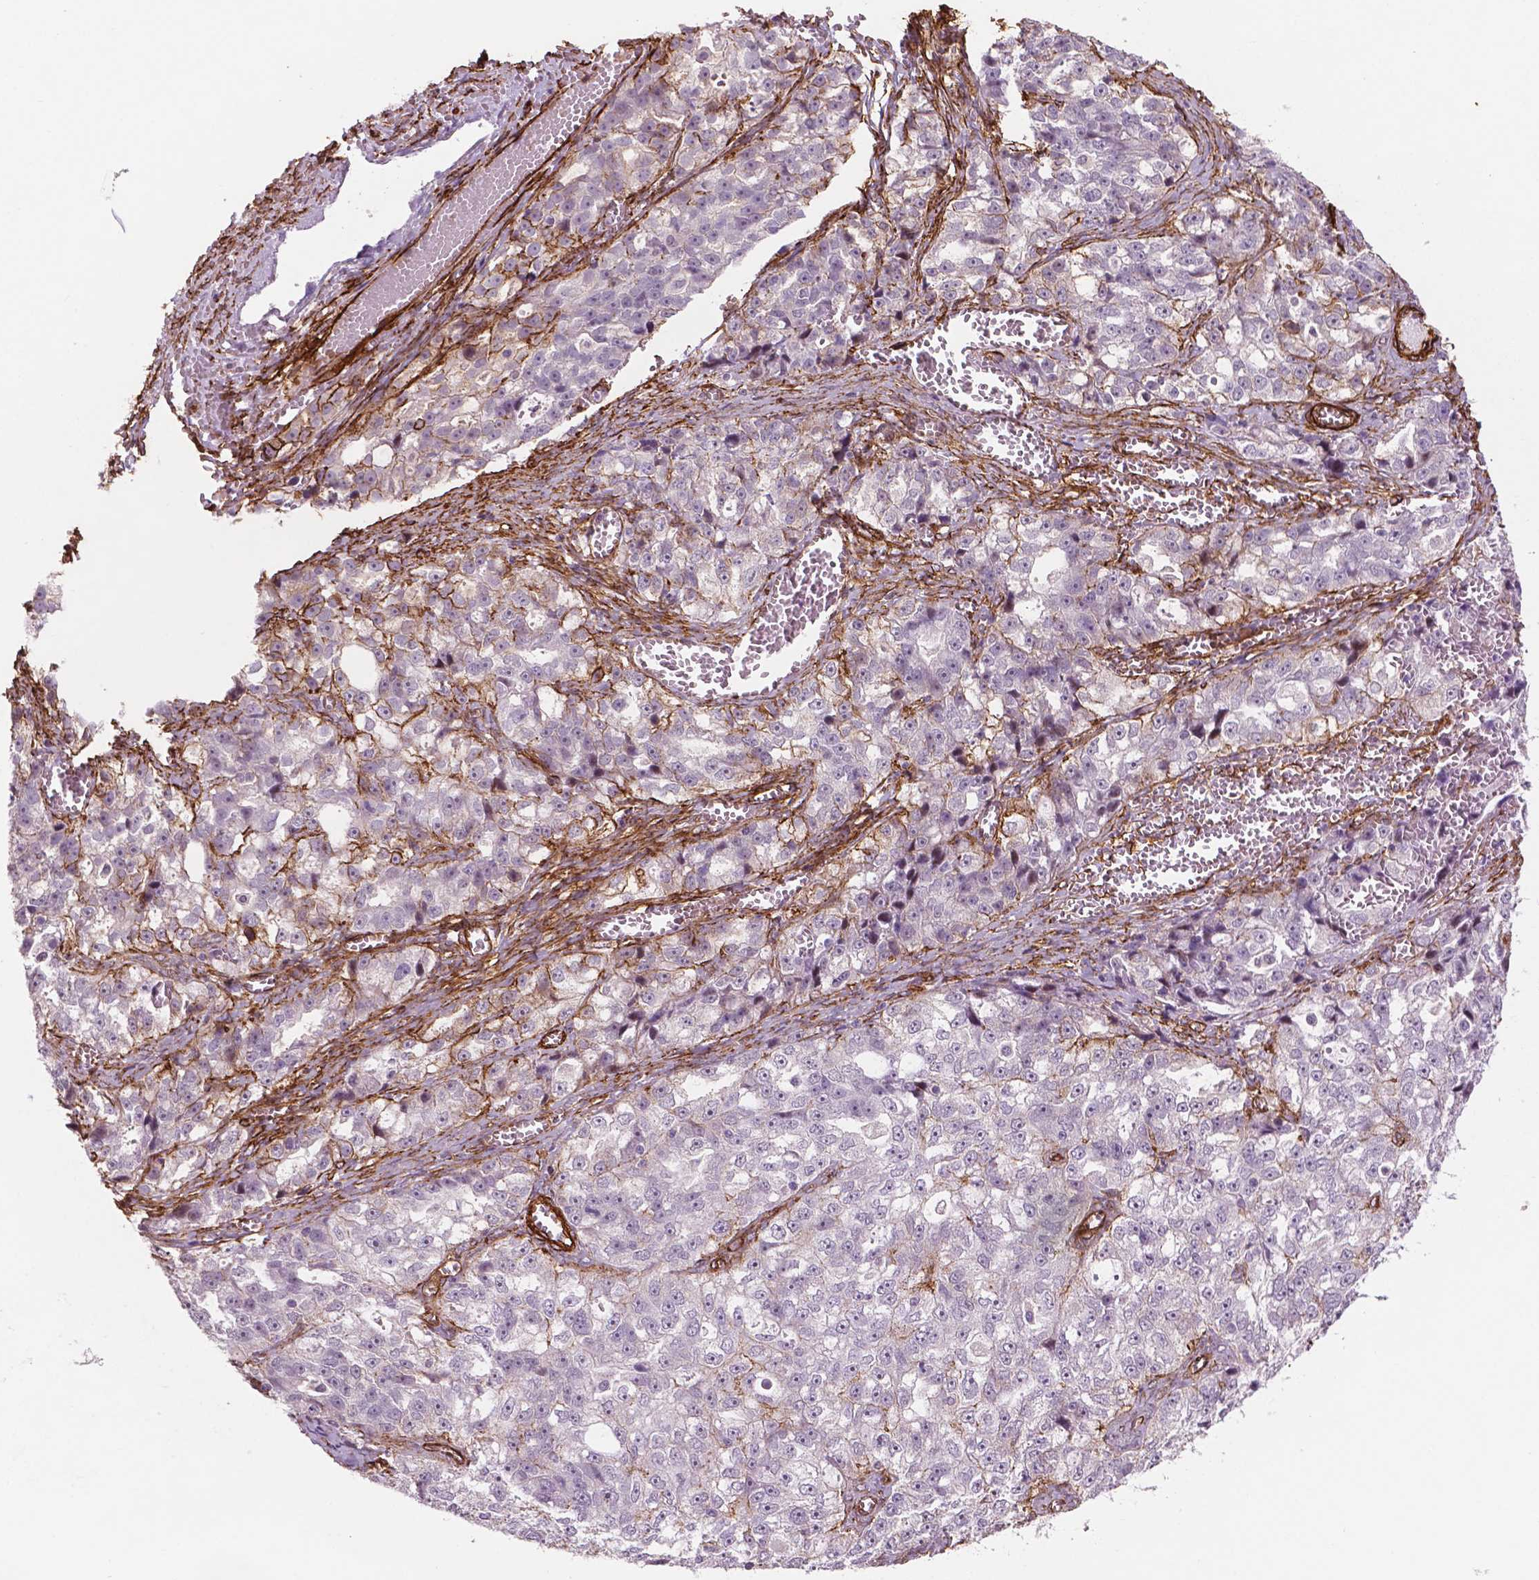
{"staining": {"intensity": "negative", "quantity": "none", "location": "none"}, "tissue": "ovarian cancer", "cell_type": "Tumor cells", "image_type": "cancer", "snomed": [{"axis": "morphology", "description": "Cystadenocarcinoma, serous, NOS"}, {"axis": "topography", "description": "Ovary"}], "caption": "Tumor cells show no significant protein staining in serous cystadenocarcinoma (ovarian).", "gene": "EGFL8", "patient": {"sex": "female", "age": 51}}